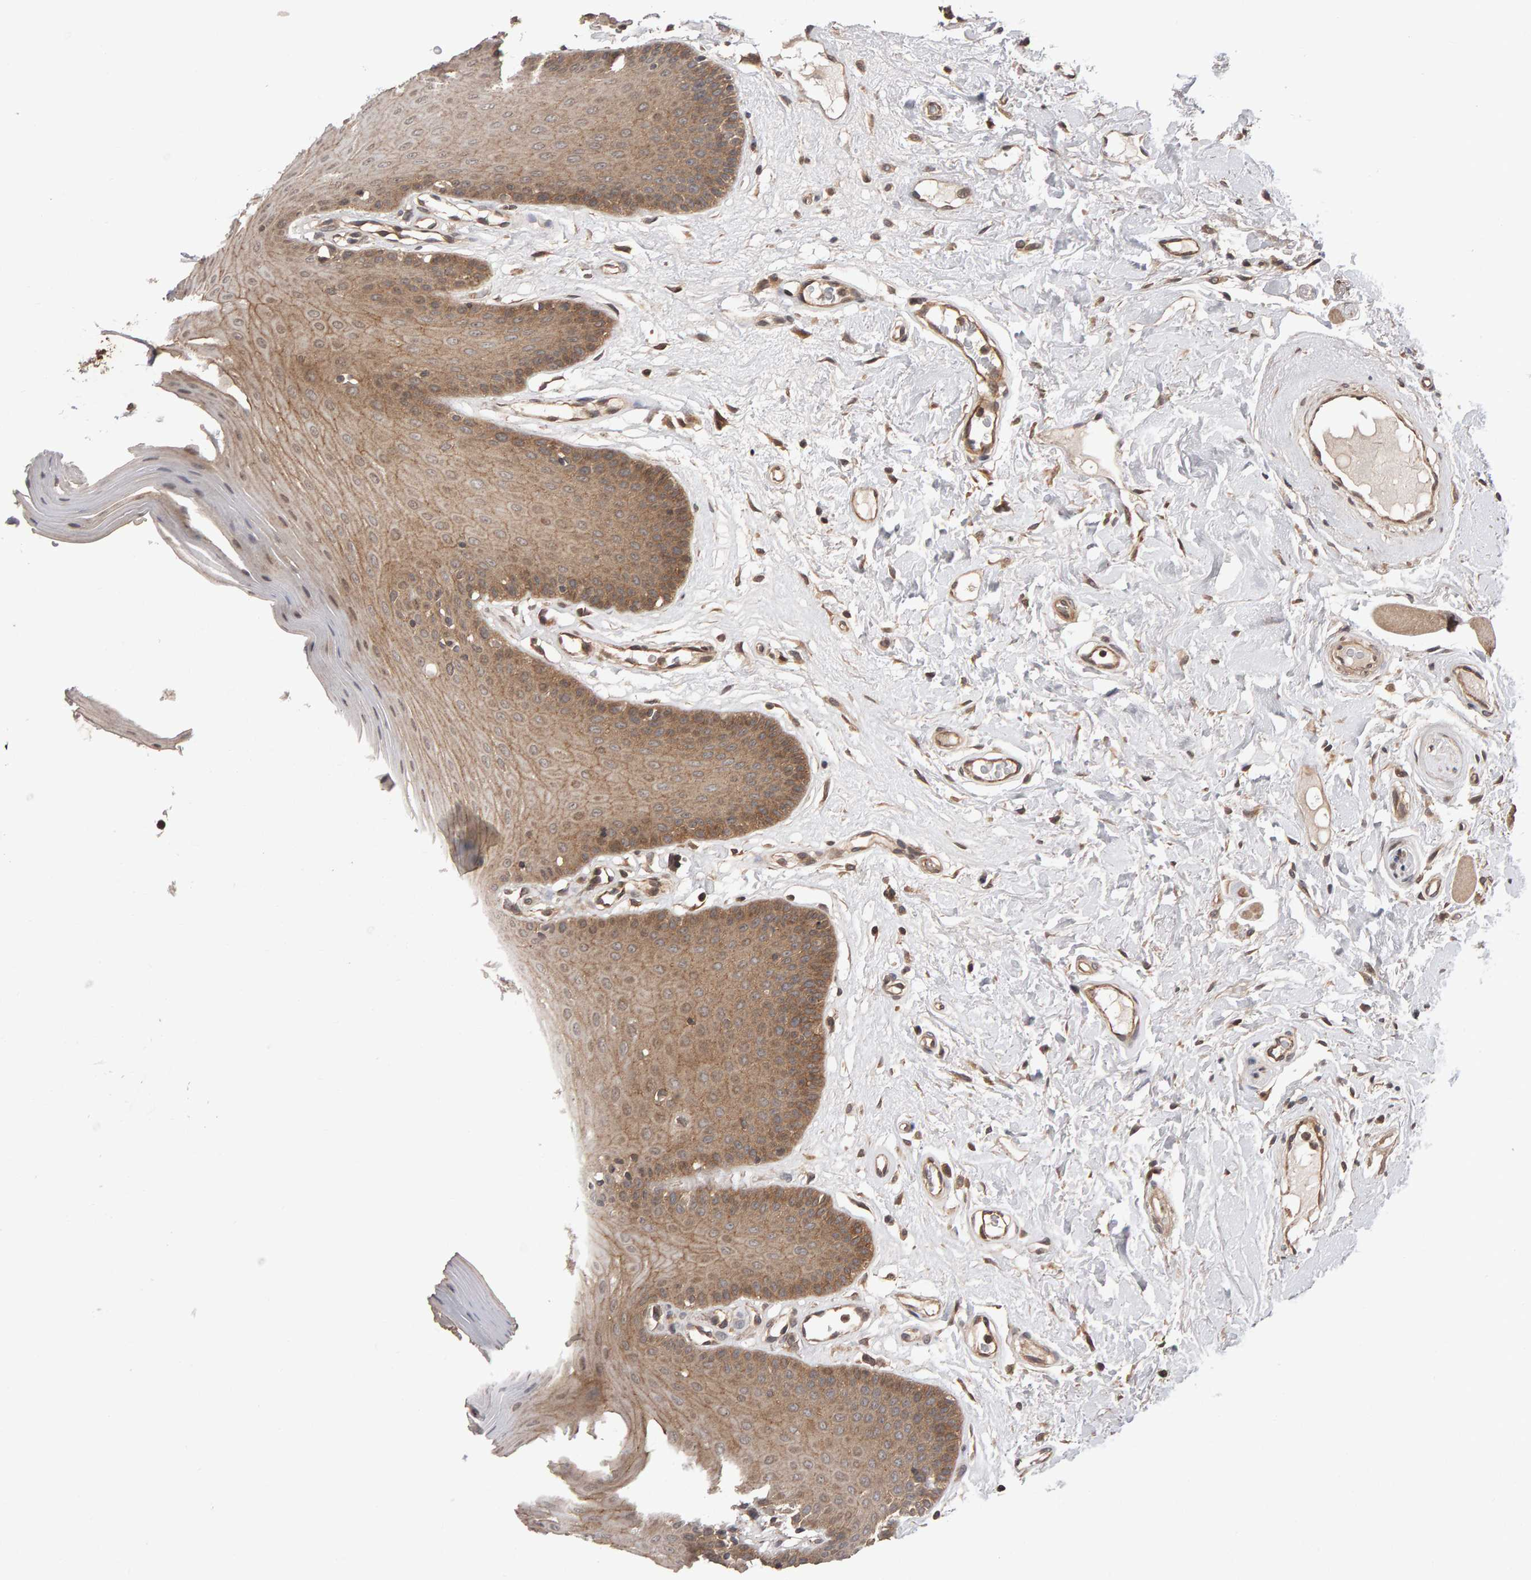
{"staining": {"intensity": "moderate", "quantity": ">75%", "location": "cytoplasmic/membranous"}, "tissue": "oral mucosa", "cell_type": "Squamous epithelial cells", "image_type": "normal", "snomed": [{"axis": "morphology", "description": "Normal tissue, NOS"}, {"axis": "morphology", "description": "Squamous cell carcinoma, NOS"}, {"axis": "topography", "description": "Skeletal muscle"}, {"axis": "topography", "description": "Adipose tissue"}, {"axis": "topography", "description": "Vascular tissue"}, {"axis": "topography", "description": "Oral tissue"}, {"axis": "topography", "description": "Peripheral nerve tissue"}, {"axis": "topography", "description": "Head-Neck"}], "caption": "This photomicrograph reveals immunohistochemistry (IHC) staining of benign oral mucosa, with medium moderate cytoplasmic/membranous positivity in about >75% of squamous epithelial cells.", "gene": "SCRIB", "patient": {"sex": "male", "age": 71}}